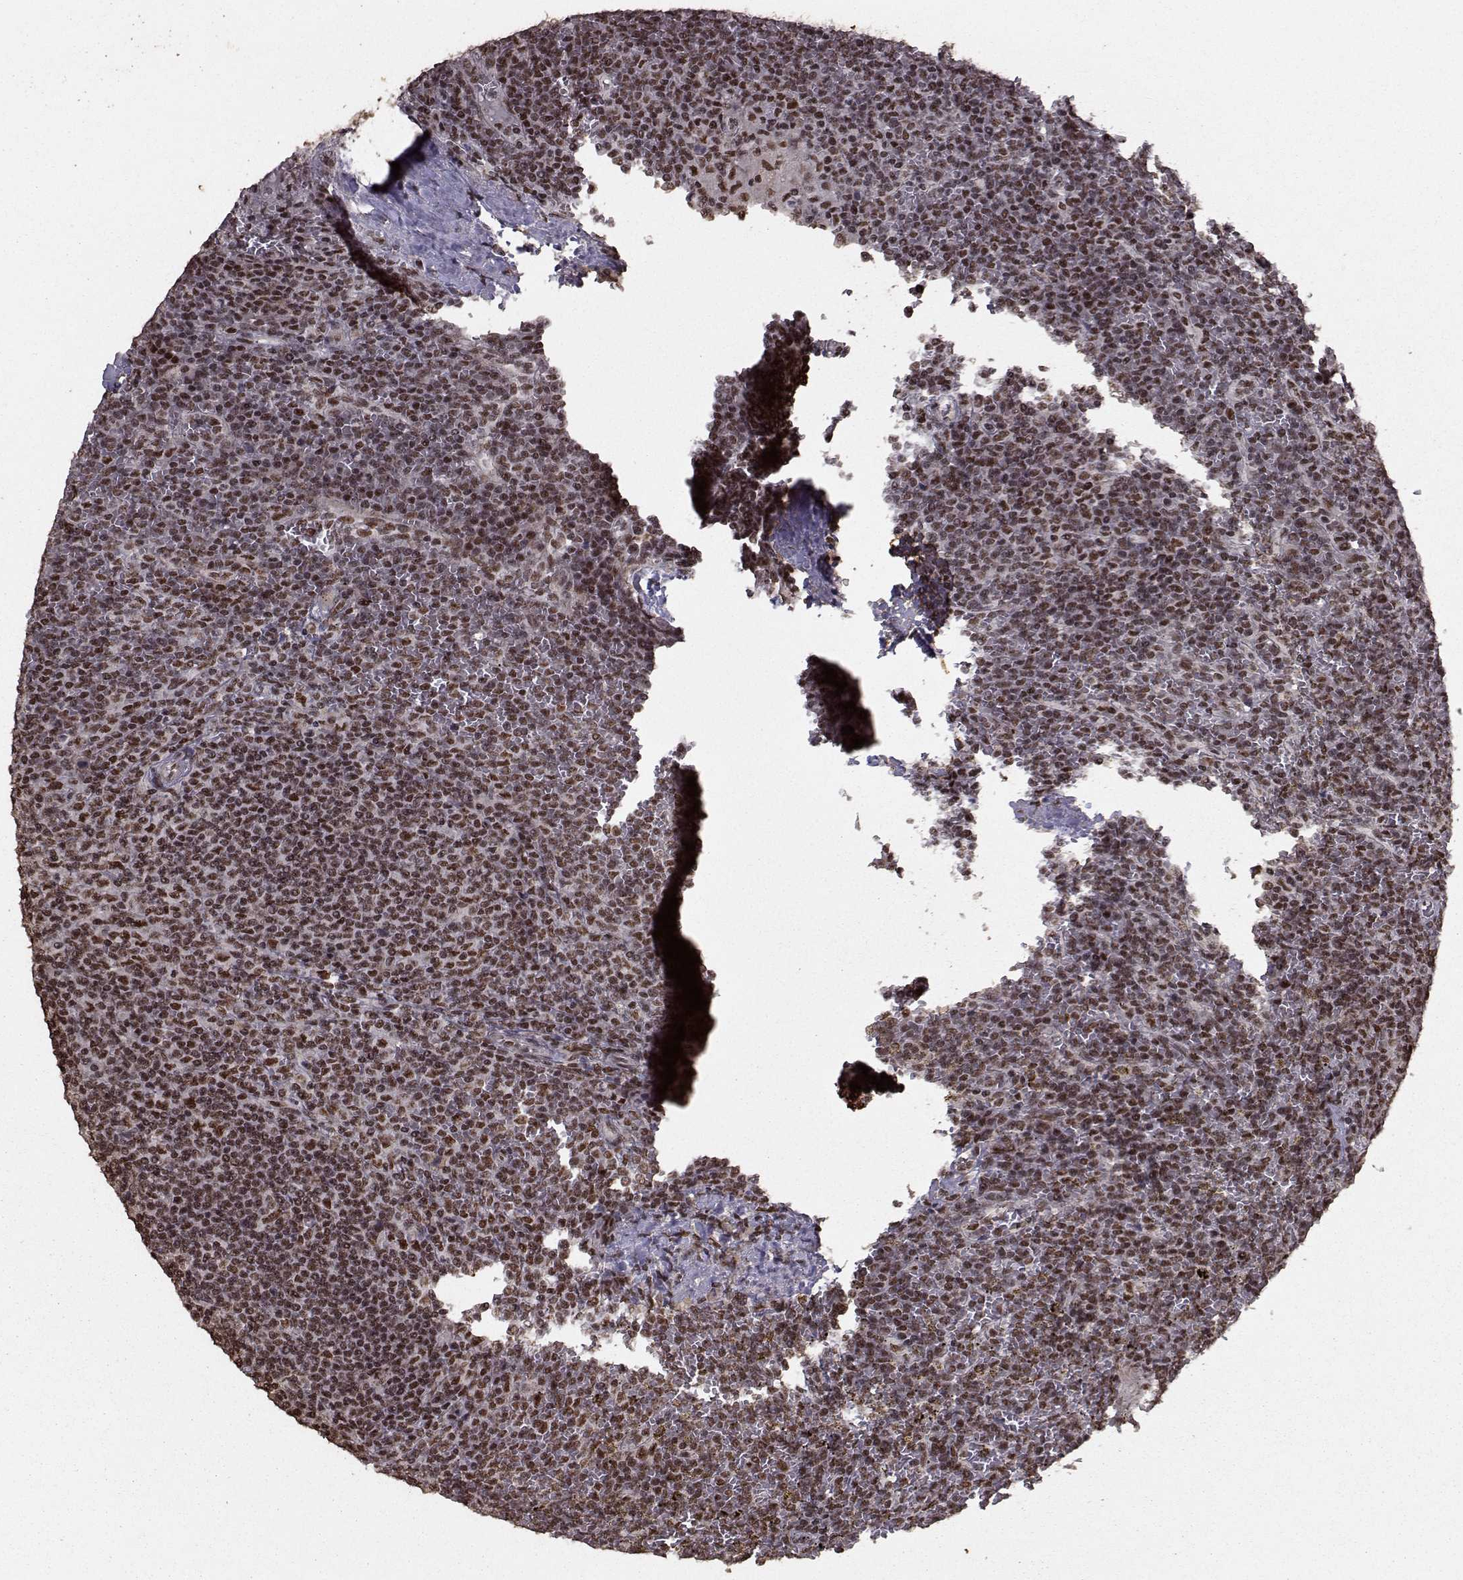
{"staining": {"intensity": "strong", "quantity": "25%-75%", "location": "nuclear"}, "tissue": "lymphoma", "cell_type": "Tumor cells", "image_type": "cancer", "snomed": [{"axis": "morphology", "description": "Malignant lymphoma, non-Hodgkin's type, Low grade"}, {"axis": "topography", "description": "Spleen"}], "caption": "Brown immunohistochemical staining in malignant lymphoma, non-Hodgkin's type (low-grade) exhibits strong nuclear positivity in about 25%-75% of tumor cells.", "gene": "SF1", "patient": {"sex": "female", "age": 19}}